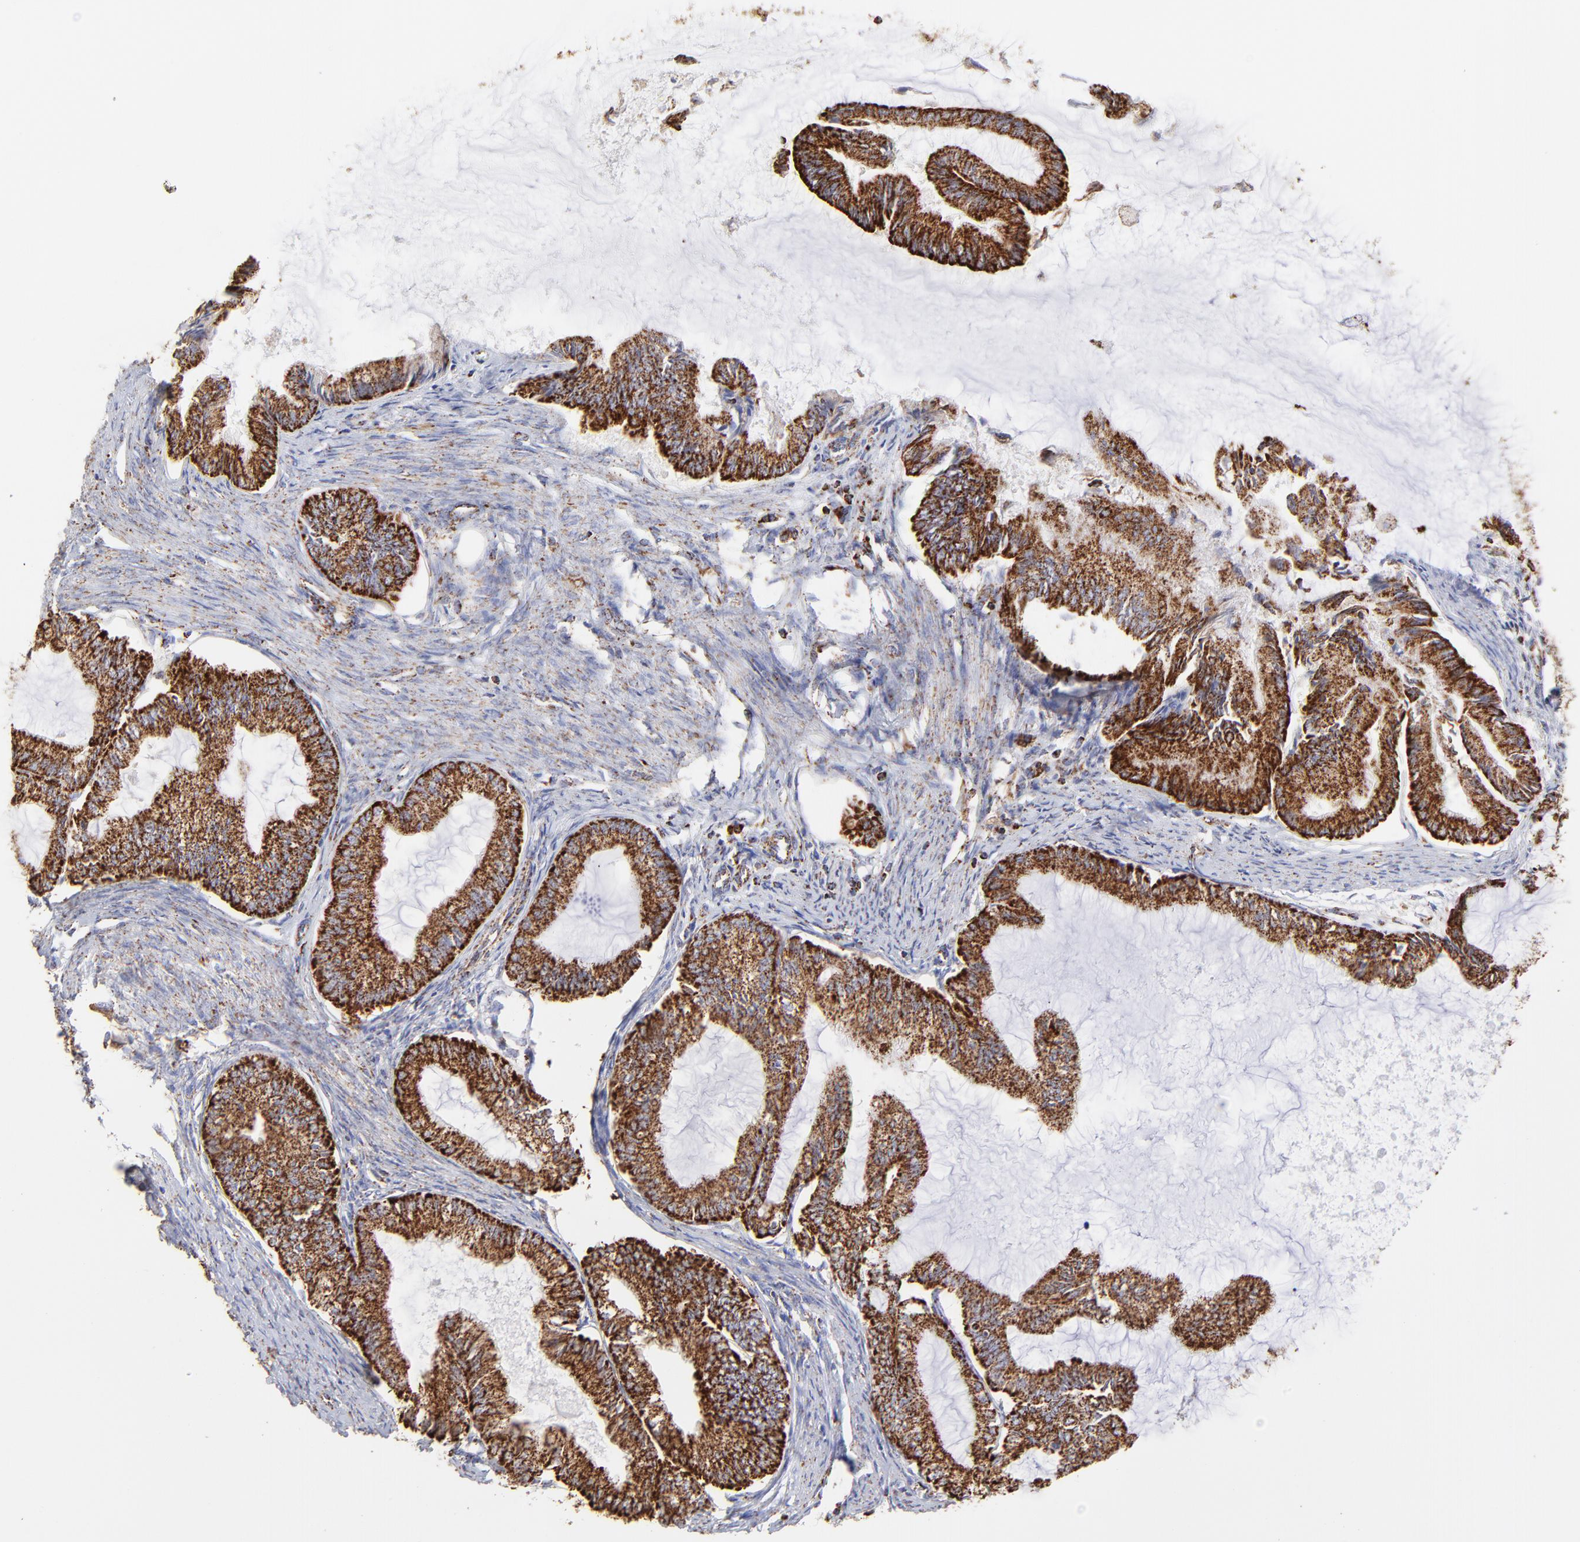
{"staining": {"intensity": "strong", "quantity": ">75%", "location": "cytoplasmic/membranous"}, "tissue": "endometrial cancer", "cell_type": "Tumor cells", "image_type": "cancer", "snomed": [{"axis": "morphology", "description": "Adenocarcinoma, NOS"}, {"axis": "topography", "description": "Endometrium"}], "caption": "Human endometrial cancer (adenocarcinoma) stained with a protein marker demonstrates strong staining in tumor cells.", "gene": "ECH1", "patient": {"sex": "female", "age": 86}}